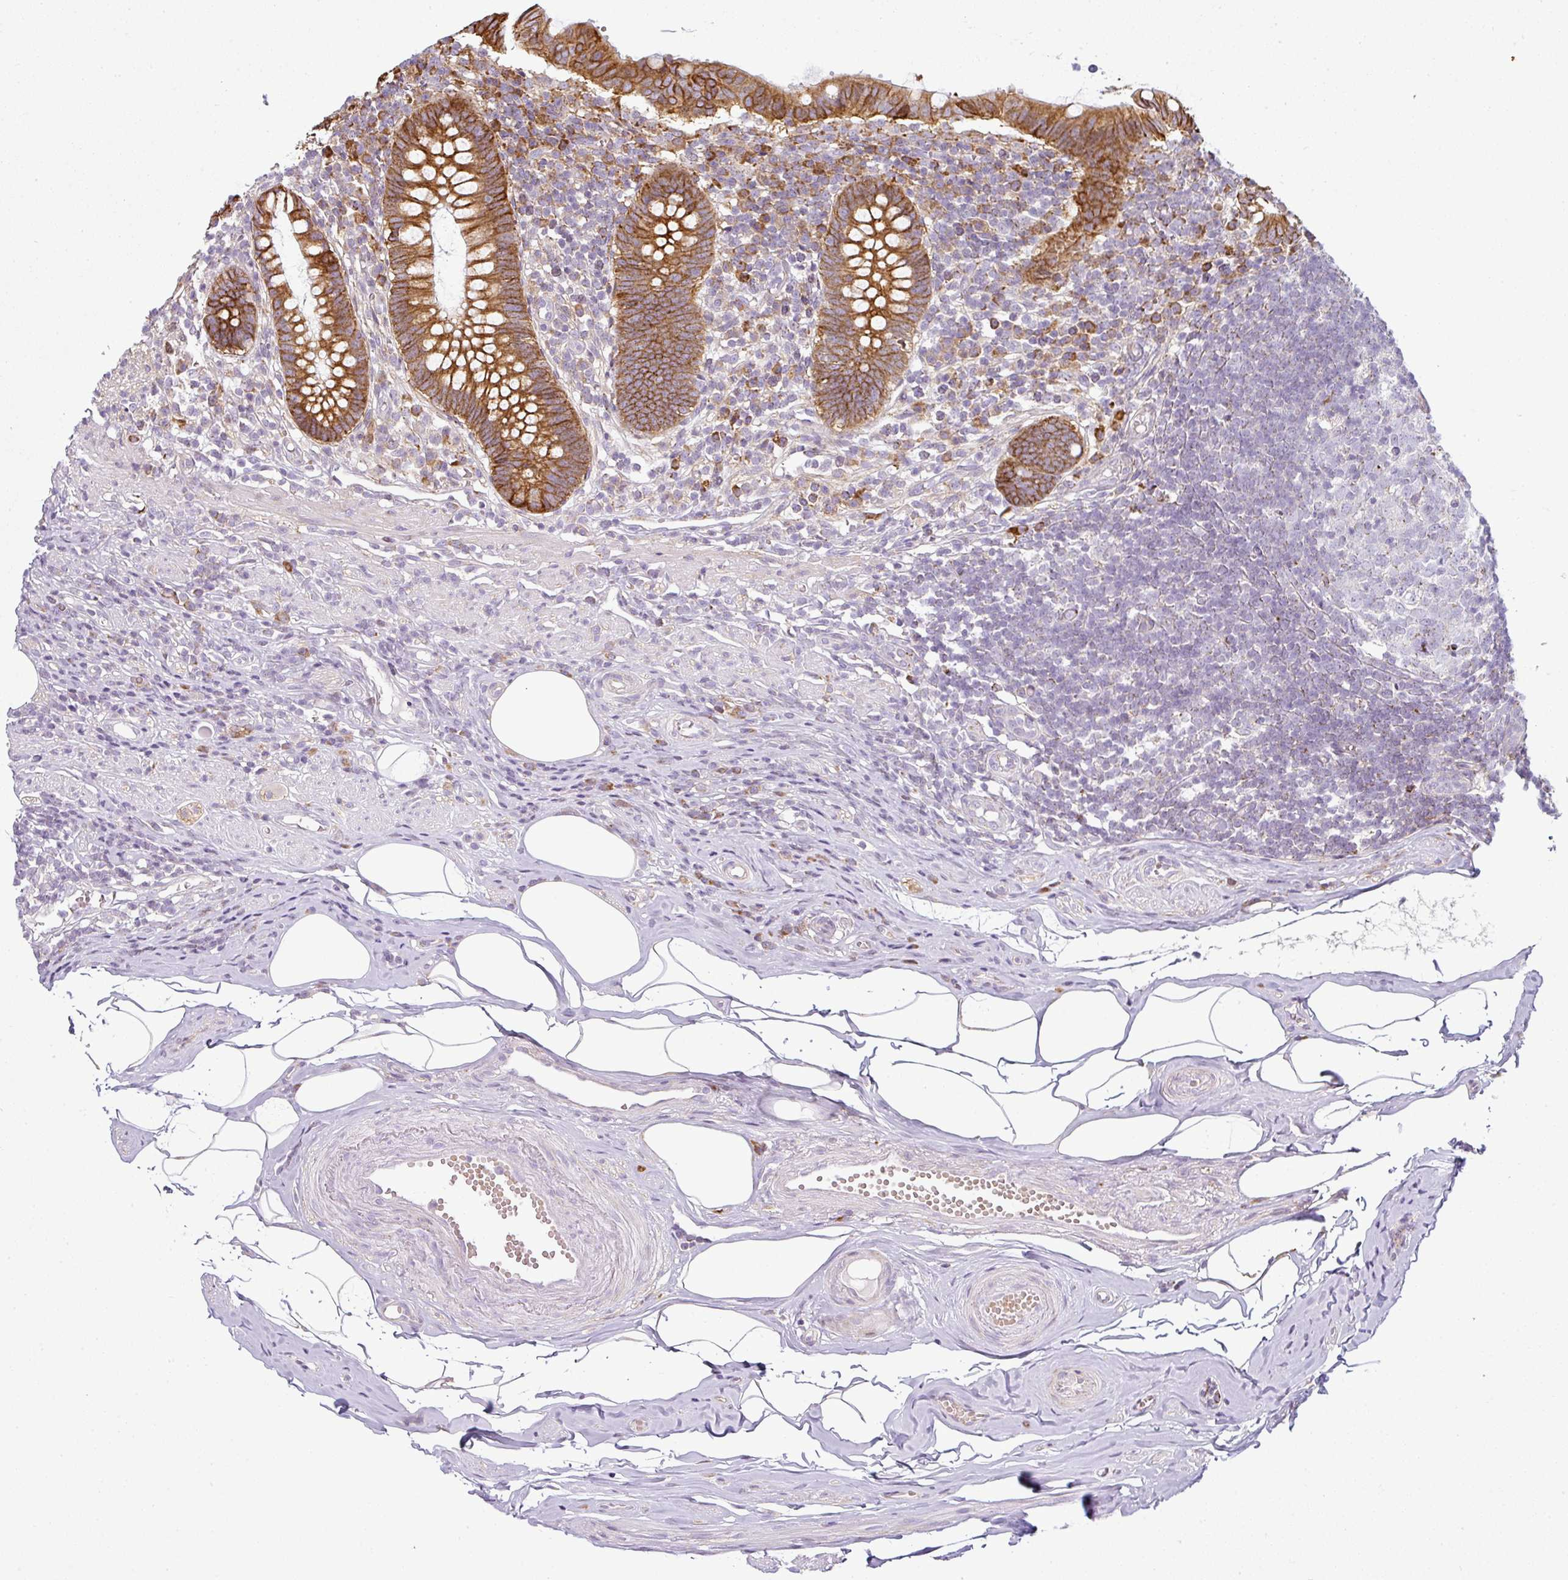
{"staining": {"intensity": "strong", "quantity": ">75%", "location": "cytoplasmic/membranous"}, "tissue": "appendix", "cell_type": "Glandular cells", "image_type": "normal", "snomed": [{"axis": "morphology", "description": "Normal tissue, NOS"}, {"axis": "topography", "description": "Appendix"}], "caption": "IHC micrograph of normal appendix: appendix stained using immunohistochemistry (IHC) displays high levels of strong protein expression localized specifically in the cytoplasmic/membranous of glandular cells, appearing as a cytoplasmic/membranous brown color.", "gene": "ANKRD18A", "patient": {"sex": "female", "age": 56}}